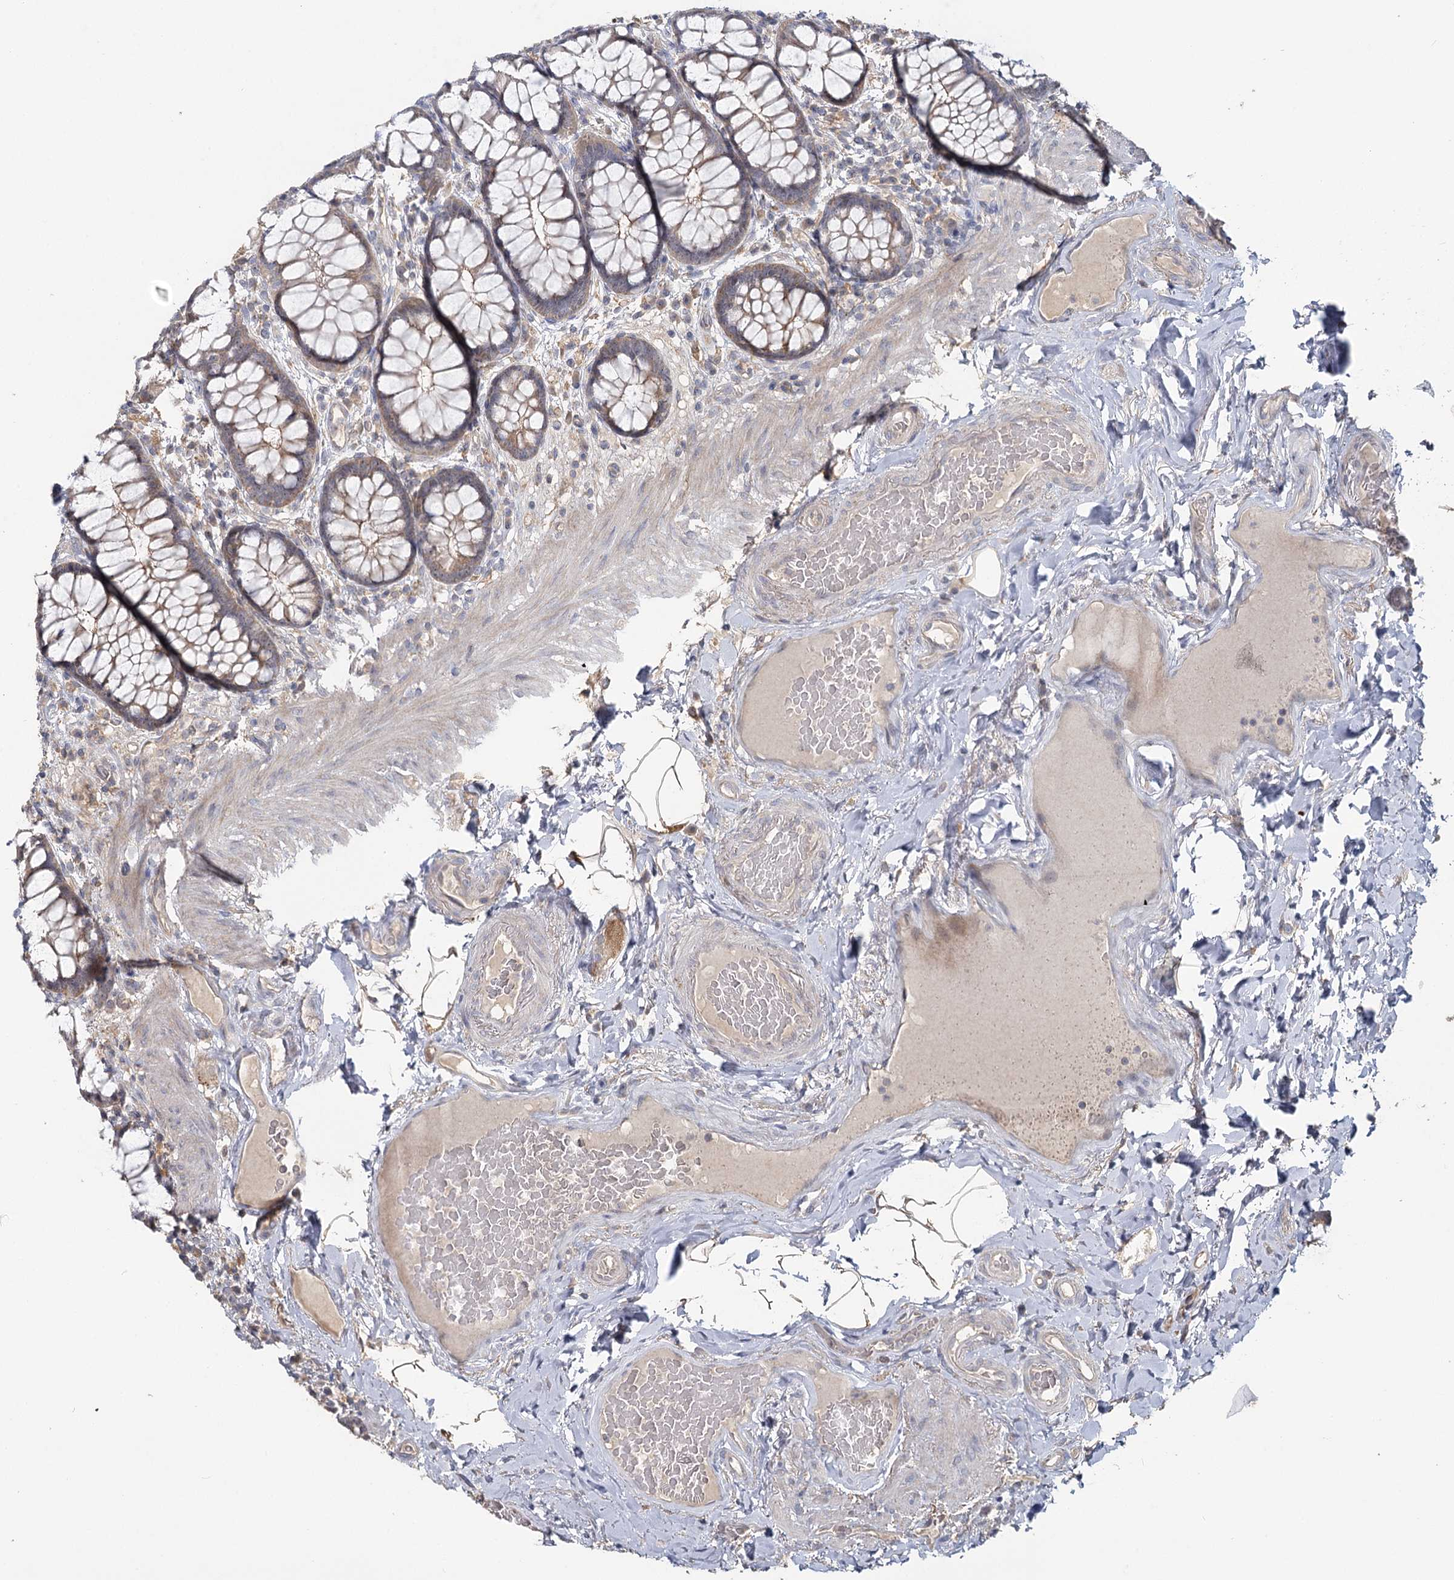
{"staining": {"intensity": "moderate", "quantity": "25%-75%", "location": "cytoplasmic/membranous"}, "tissue": "rectum", "cell_type": "Glandular cells", "image_type": "normal", "snomed": [{"axis": "morphology", "description": "Normal tissue, NOS"}, {"axis": "topography", "description": "Rectum"}], "caption": "Glandular cells demonstrate moderate cytoplasmic/membranous staining in approximately 25%-75% of cells in benign rectum. The protein is stained brown, and the nuclei are stained in blue (DAB (3,3'-diaminobenzidine) IHC with brightfield microscopy, high magnification).", "gene": "ANGPTL5", "patient": {"sex": "male", "age": 83}}